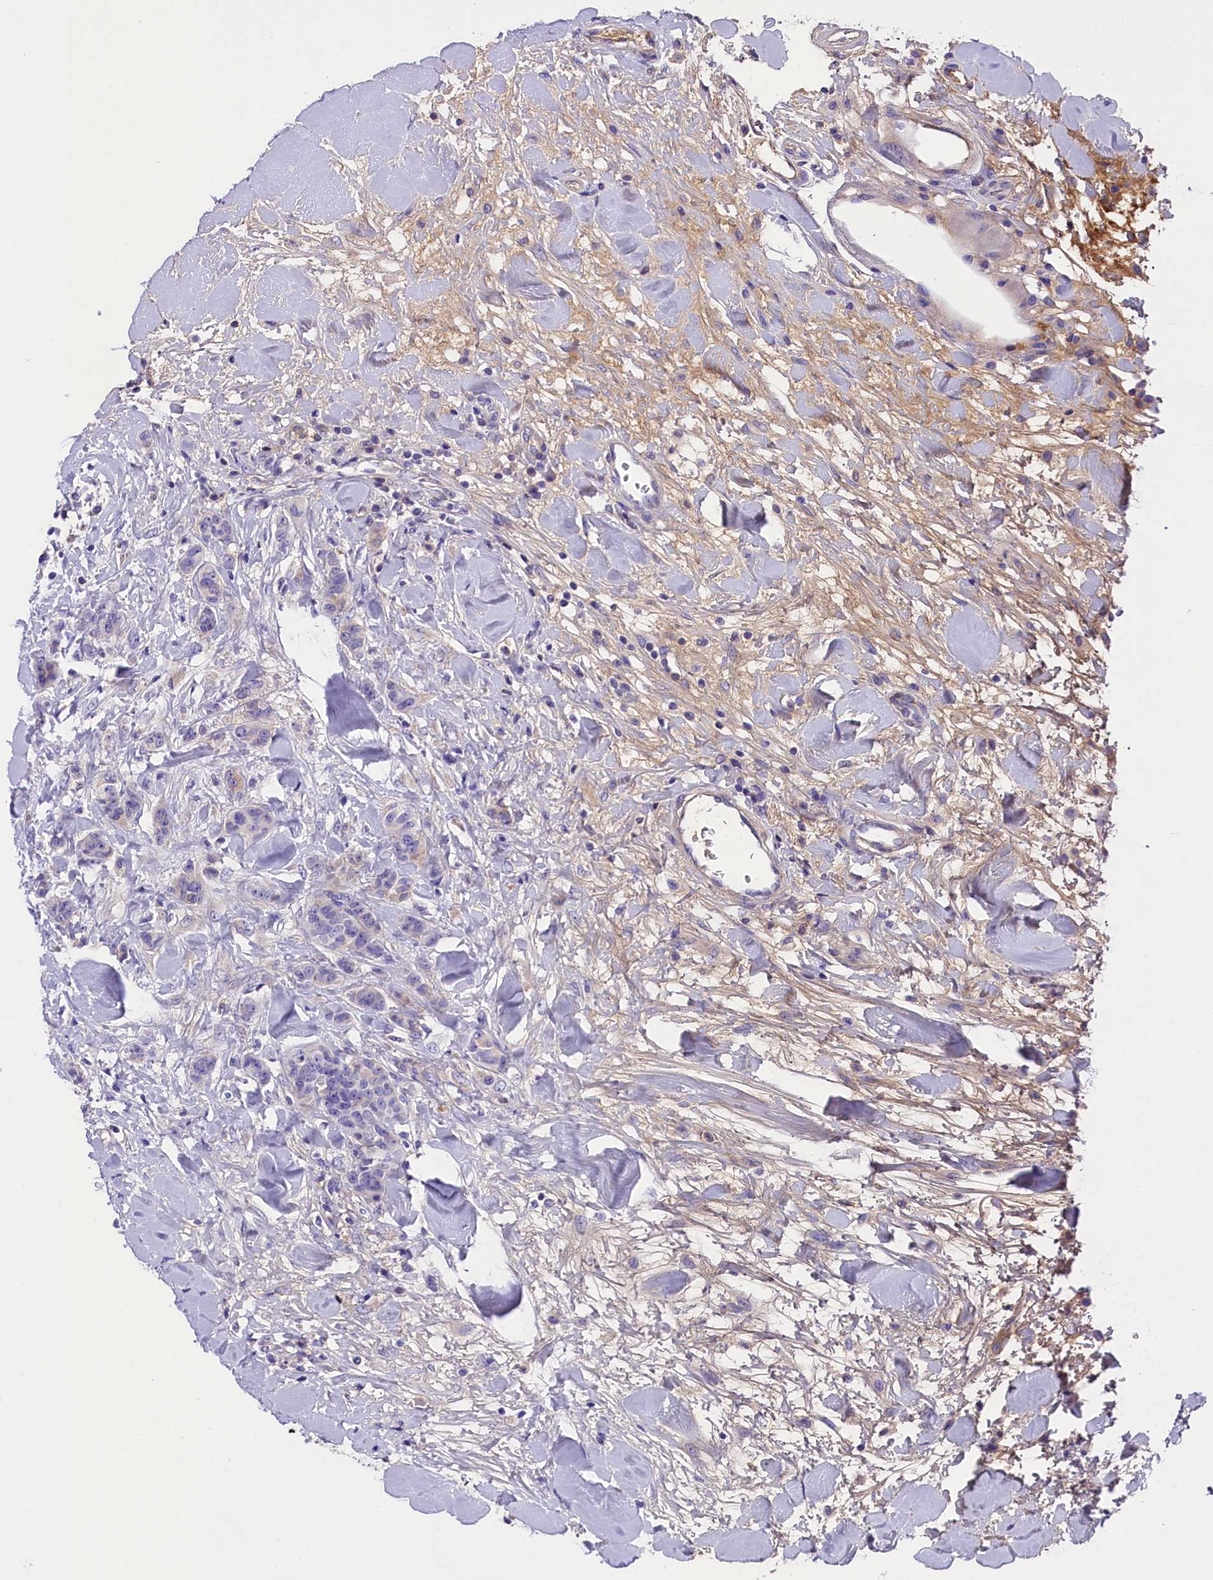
{"staining": {"intensity": "negative", "quantity": "none", "location": "none"}, "tissue": "breast cancer", "cell_type": "Tumor cells", "image_type": "cancer", "snomed": [{"axis": "morphology", "description": "Duct carcinoma"}, {"axis": "topography", "description": "Breast"}], "caption": "There is no significant expression in tumor cells of intraductal carcinoma (breast). (Immunohistochemistry (ihc), brightfield microscopy, high magnification).", "gene": "SOD3", "patient": {"sex": "female", "age": 40}}